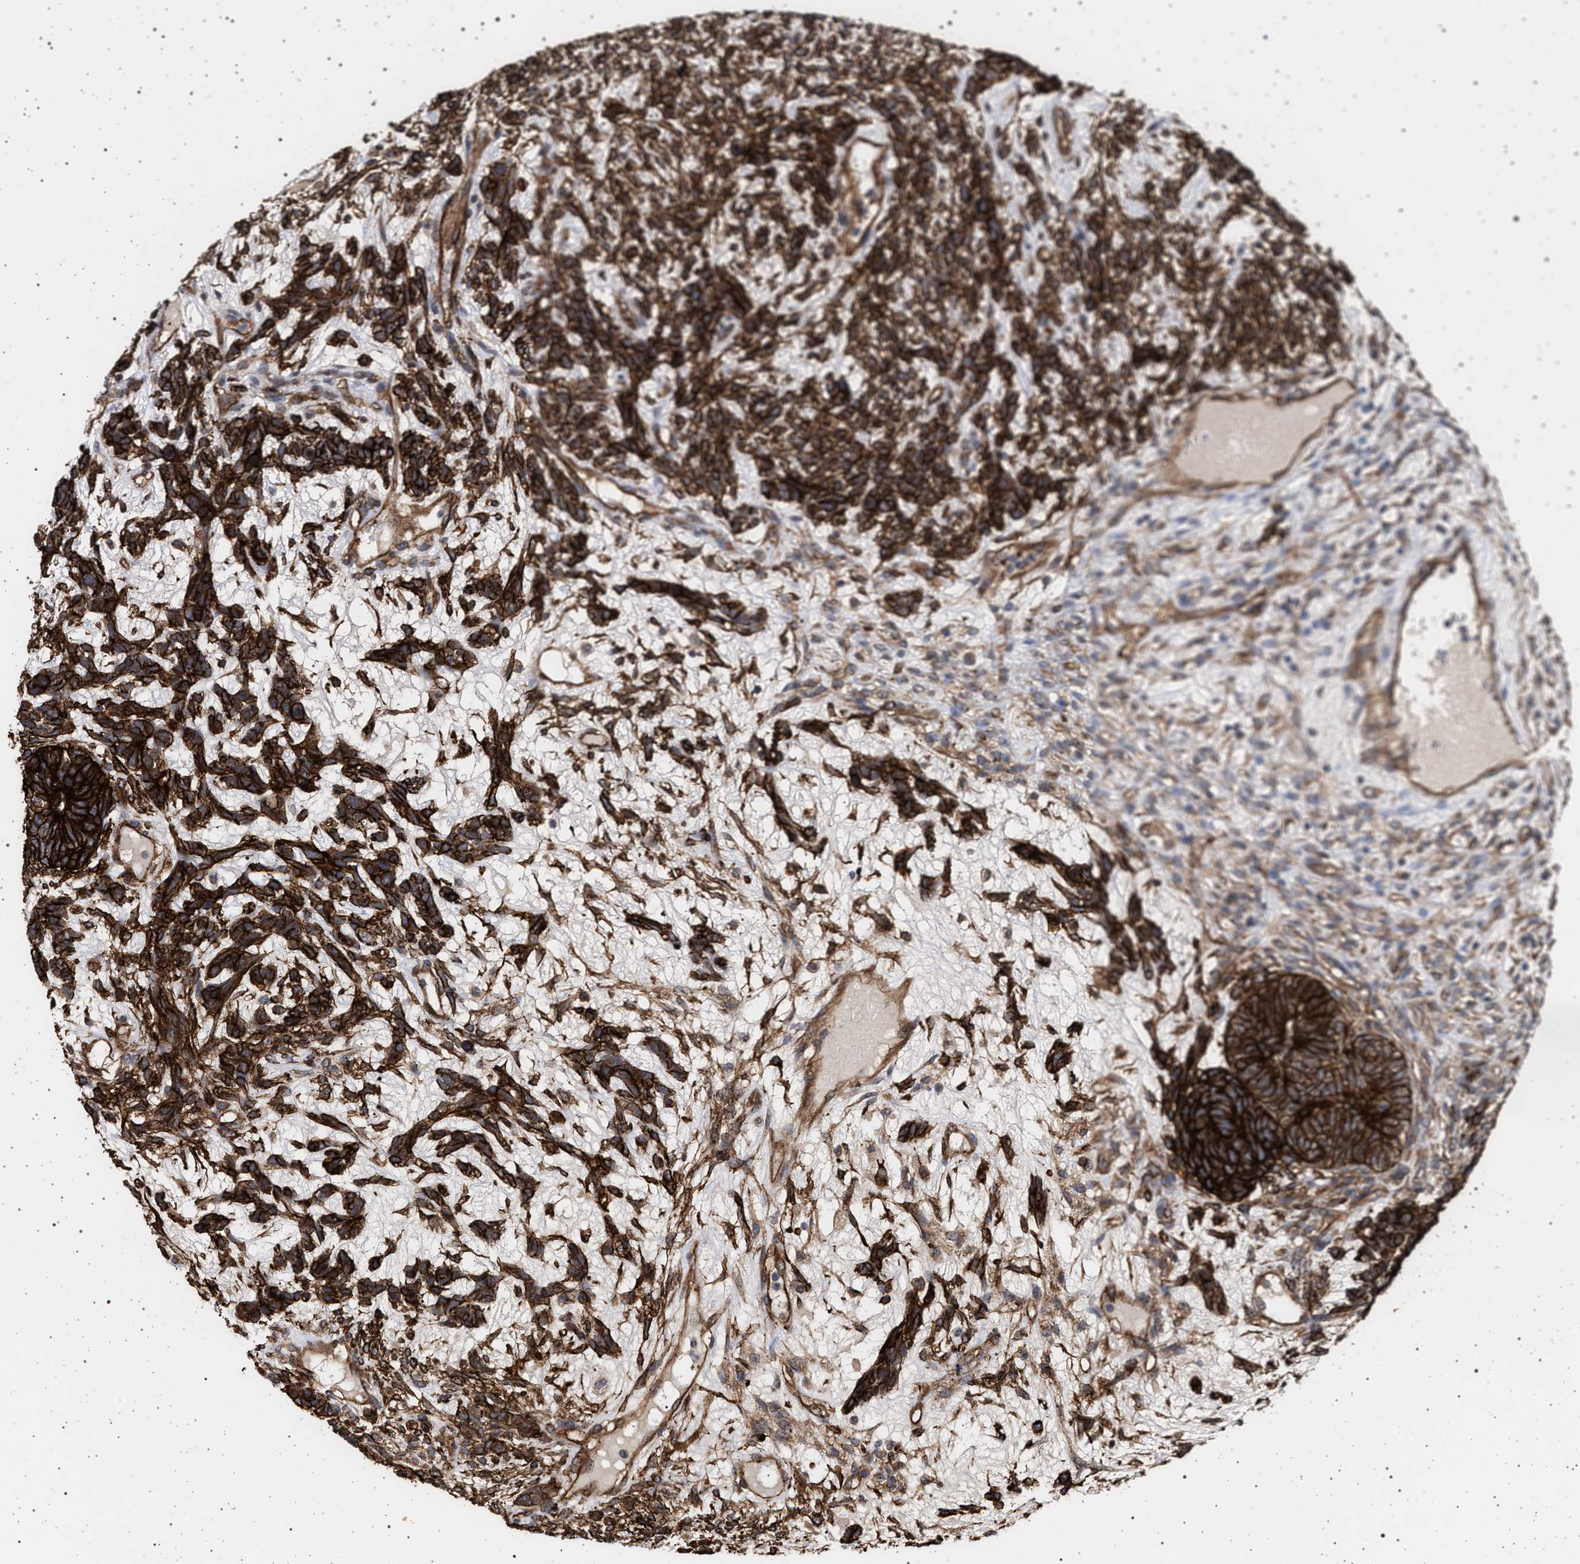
{"staining": {"intensity": "strong", "quantity": ">75%", "location": "cytoplasmic/membranous"}, "tissue": "testis cancer", "cell_type": "Tumor cells", "image_type": "cancer", "snomed": [{"axis": "morphology", "description": "Seminoma, NOS"}, {"axis": "topography", "description": "Testis"}], "caption": "Protein staining shows strong cytoplasmic/membranous staining in approximately >75% of tumor cells in testis cancer.", "gene": "IFT20", "patient": {"sex": "male", "age": 28}}